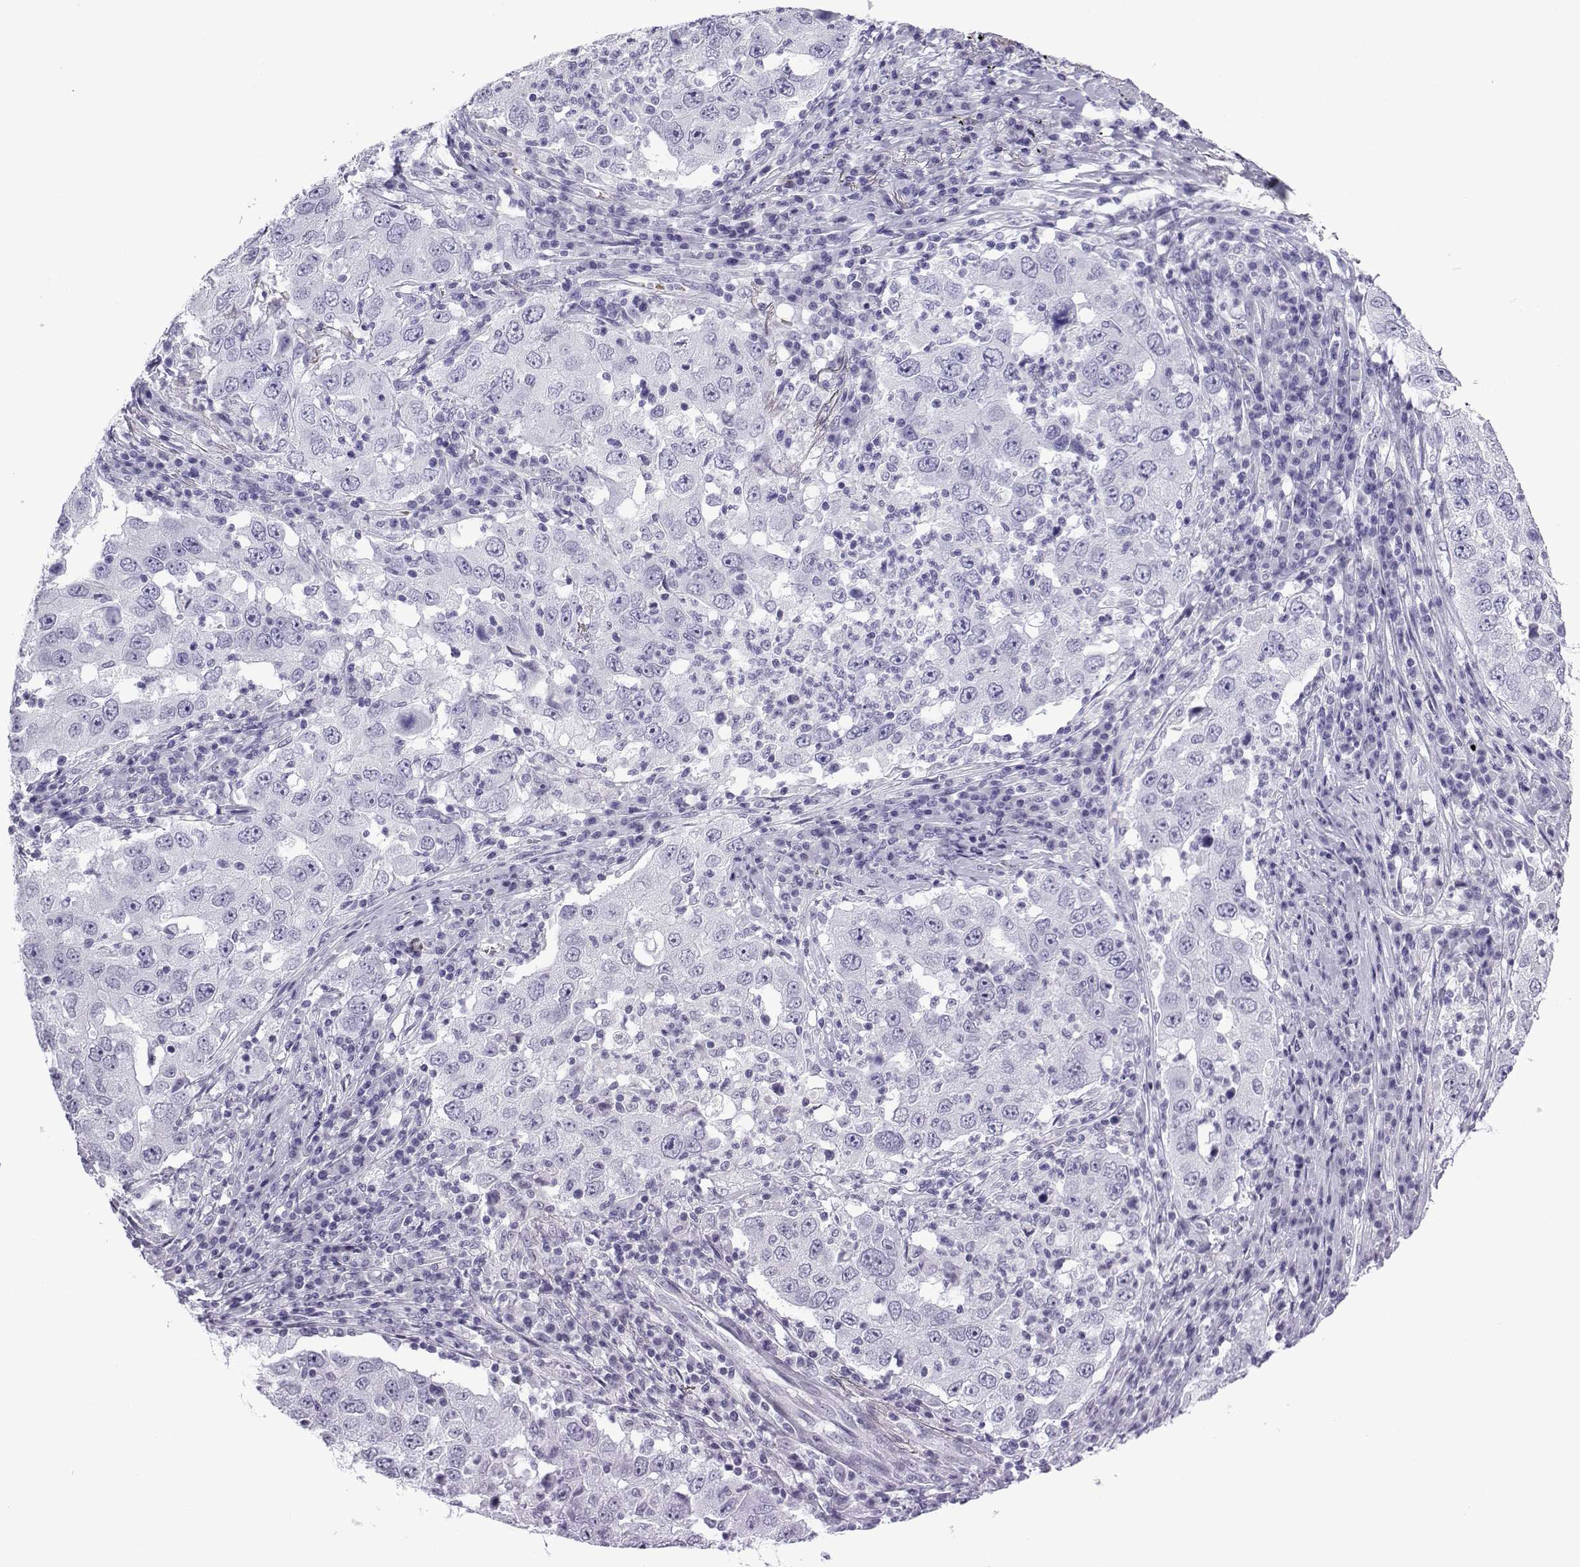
{"staining": {"intensity": "negative", "quantity": "none", "location": "none"}, "tissue": "lung cancer", "cell_type": "Tumor cells", "image_type": "cancer", "snomed": [{"axis": "morphology", "description": "Adenocarcinoma, NOS"}, {"axis": "topography", "description": "Lung"}], "caption": "An immunohistochemistry (IHC) image of lung cancer (adenocarcinoma) is shown. There is no staining in tumor cells of lung cancer (adenocarcinoma).", "gene": "TRIM46", "patient": {"sex": "male", "age": 73}}